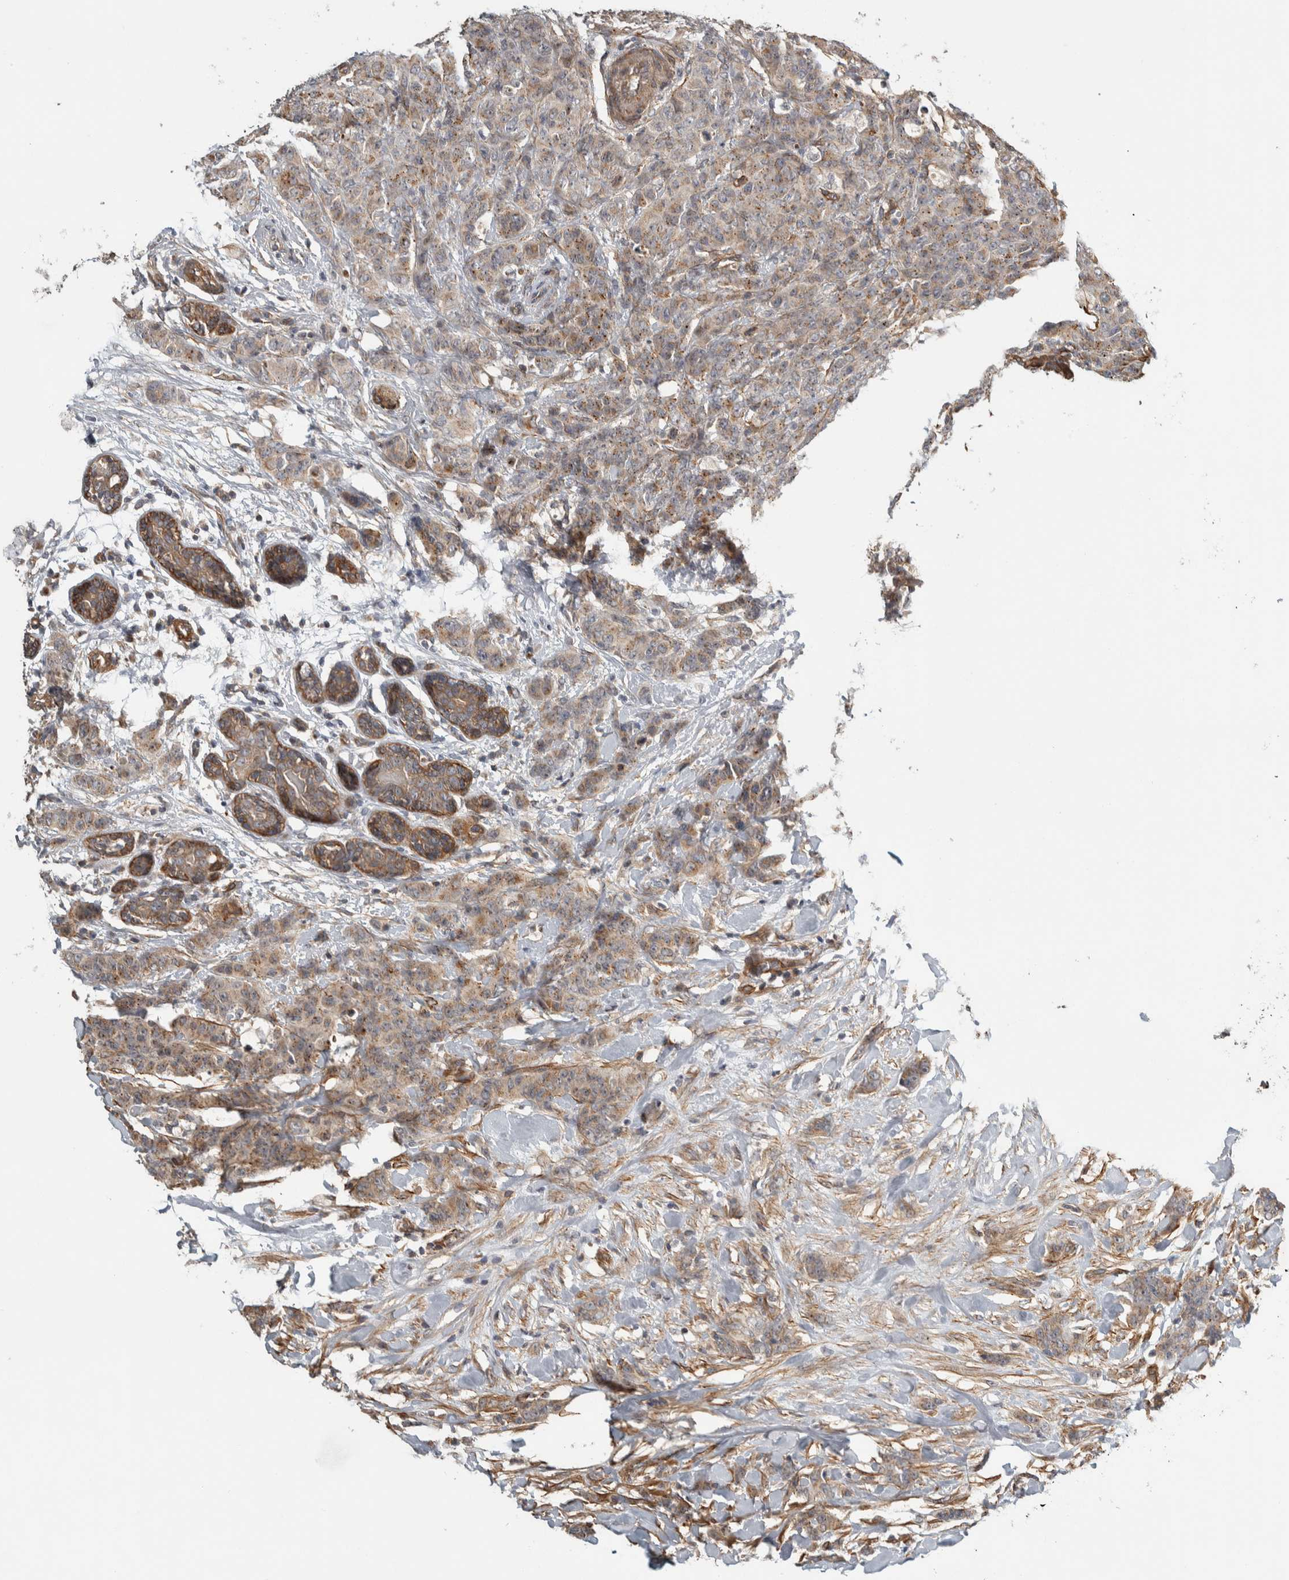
{"staining": {"intensity": "weak", "quantity": "25%-75%", "location": "cytoplasmic/membranous"}, "tissue": "breast cancer", "cell_type": "Tumor cells", "image_type": "cancer", "snomed": [{"axis": "morphology", "description": "Normal tissue, NOS"}, {"axis": "morphology", "description": "Duct carcinoma"}, {"axis": "topography", "description": "Breast"}], "caption": "Immunohistochemical staining of breast cancer (infiltrating ductal carcinoma) demonstrates low levels of weak cytoplasmic/membranous protein staining in approximately 25%-75% of tumor cells. (Brightfield microscopy of DAB IHC at high magnification).", "gene": "TBC1D31", "patient": {"sex": "female", "age": 40}}